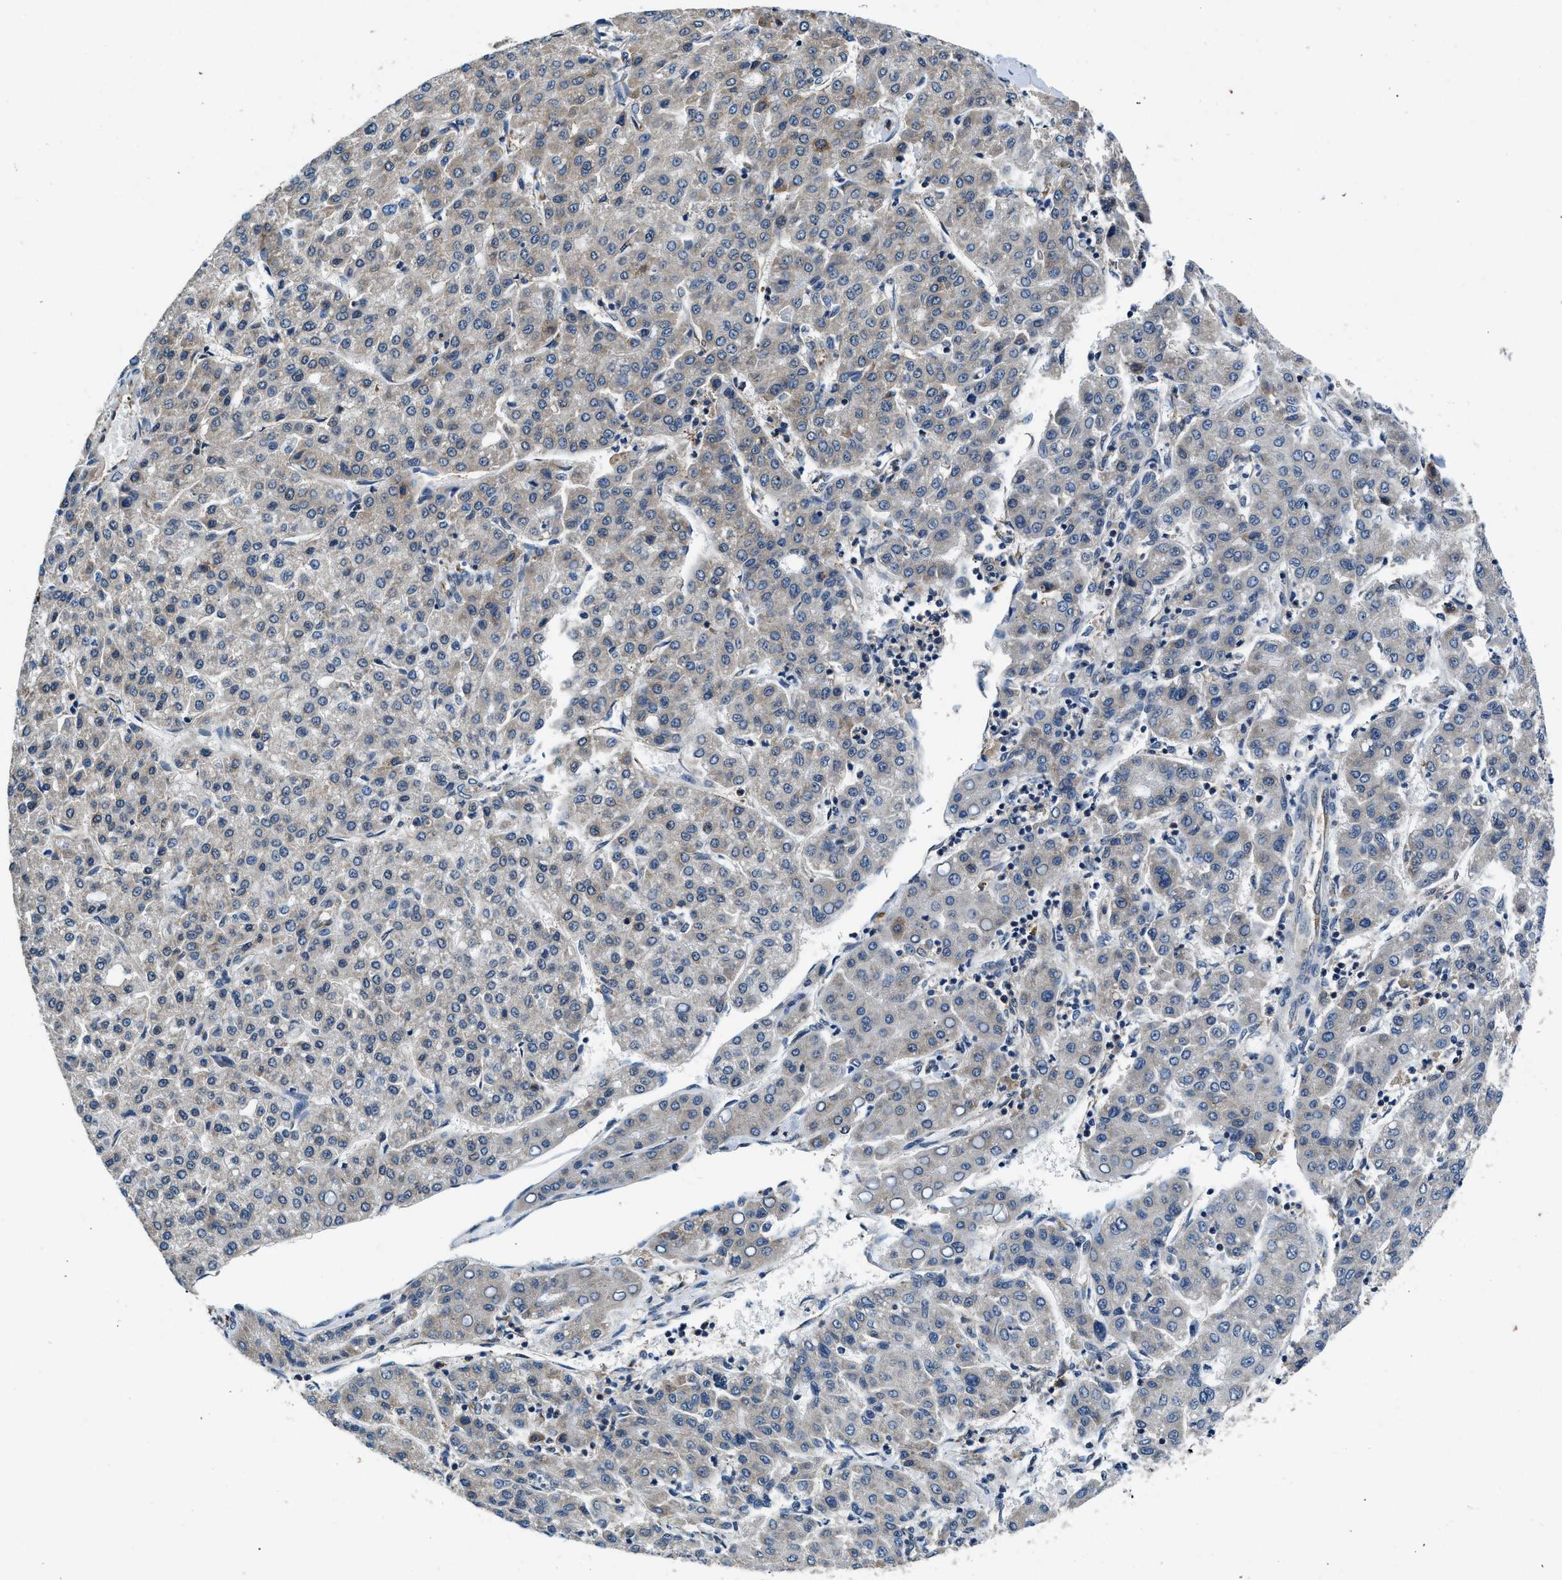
{"staining": {"intensity": "negative", "quantity": "none", "location": "none"}, "tissue": "liver cancer", "cell_type": "Tumor cells", "image_type": "cancer", "snomed": [{"axis": "morphology", "description": "Carcinoma, Hepatocellular, NOS"}, {"axis": "topography", "description": "Liver"}], "caption": "The photomicrograph displays no significant expression in tumor cells of hepatocellular carcinoma (liver).", "gene": "PA2G4", "patient": {"sex": "male", "age": 65}}